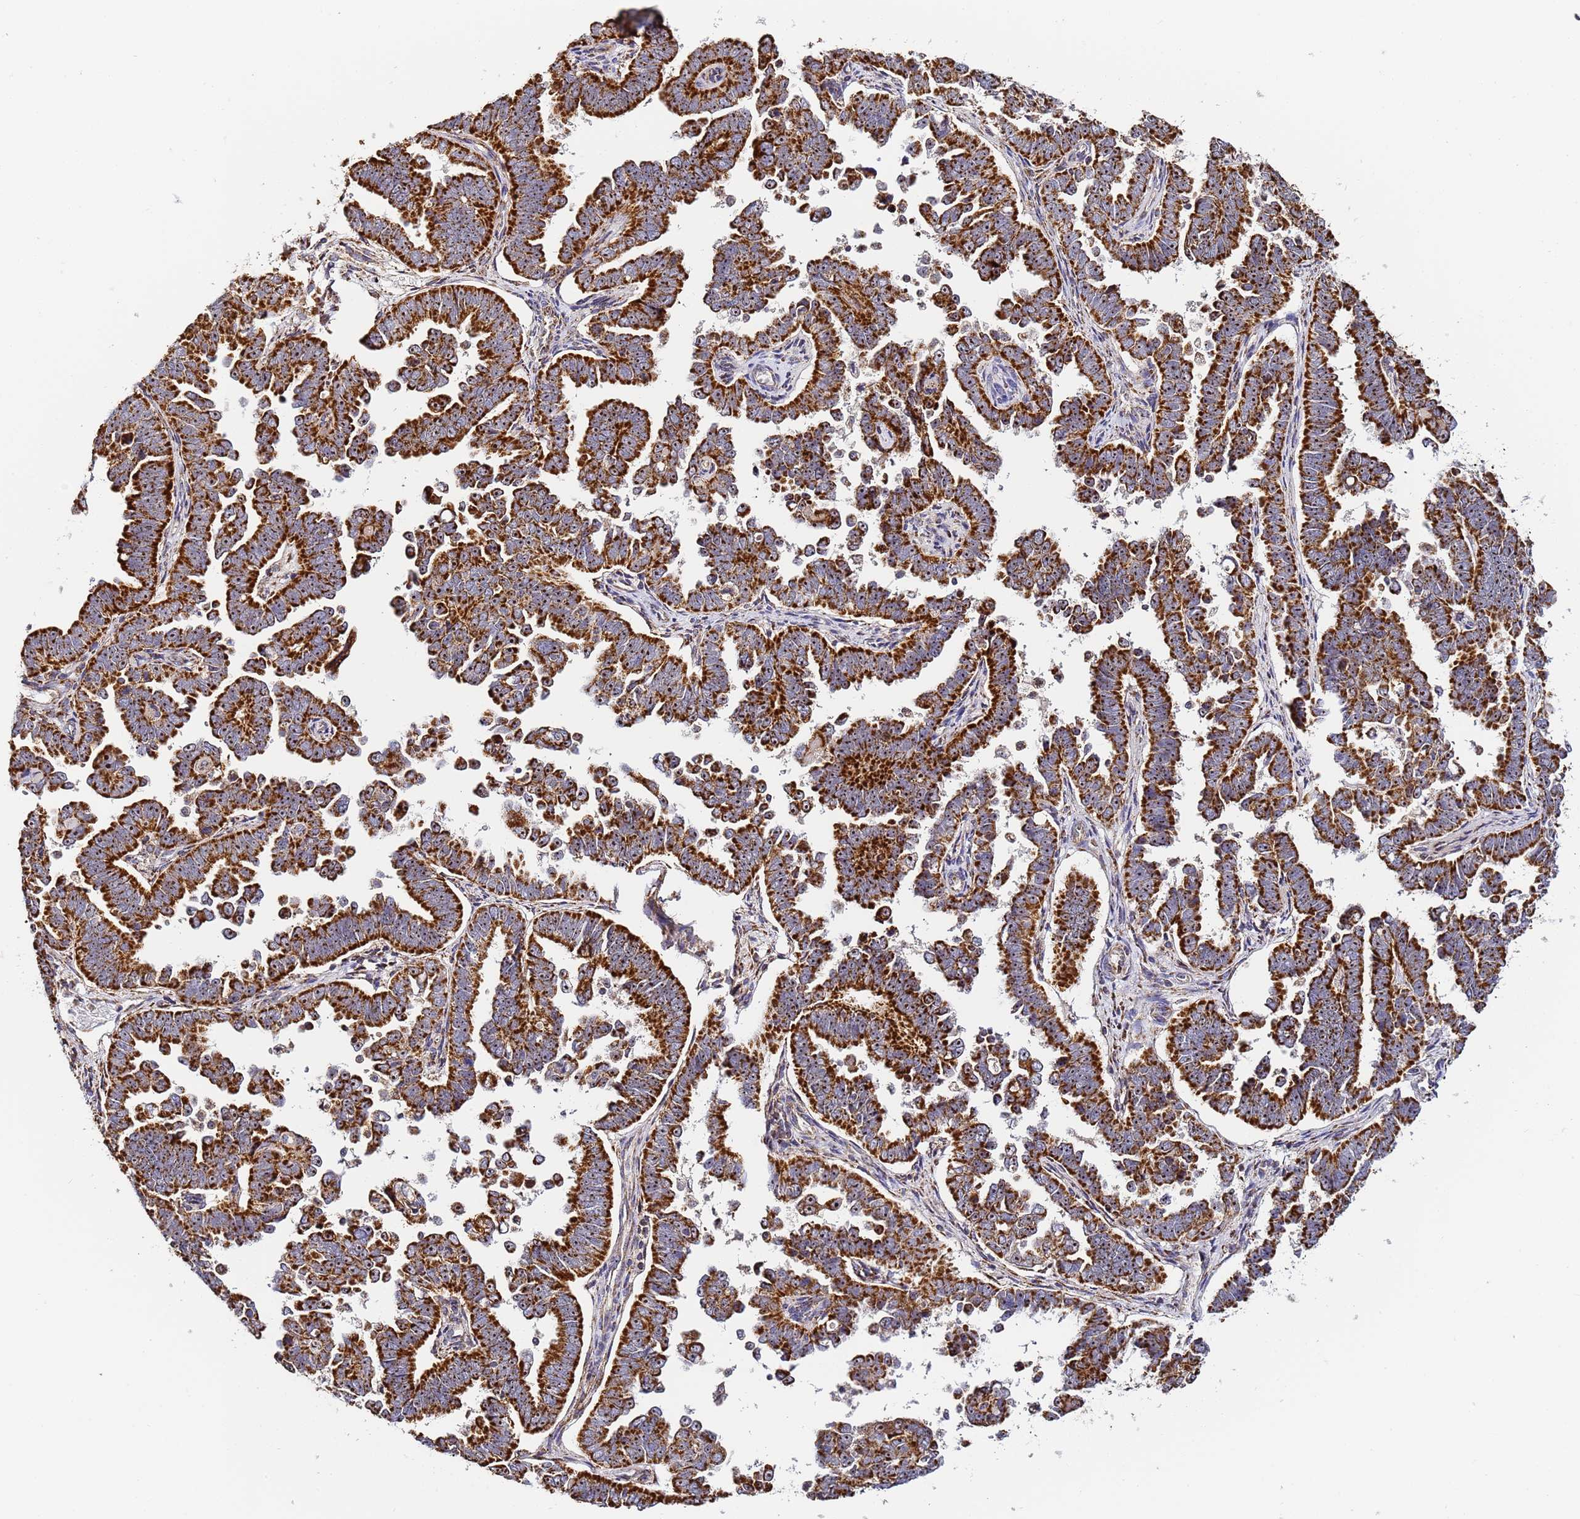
{"staining": {"intensity": "strong", "quantity": ">75%", "location": "cytoplasmic/membranous,nuclear"}, "tissue": "endometrial cancer", "cell_type": "Tumor cells", "image_type": "cancer", "snomed": [{"axis": "morphology", "description": "Adenocarcinoma, NOS"}, {"axis": "topography", "description": "Endometrium"}], "caption": "Strong cytoplasmic/membranous and nuclear expression for a protein is present in approximately >75% of tumor cells of endometrial cancer (adenocarcinoma) using immunohistochemistry.", "gene": "FRG2C", "patient": {"sex": "female", "age": 75}}